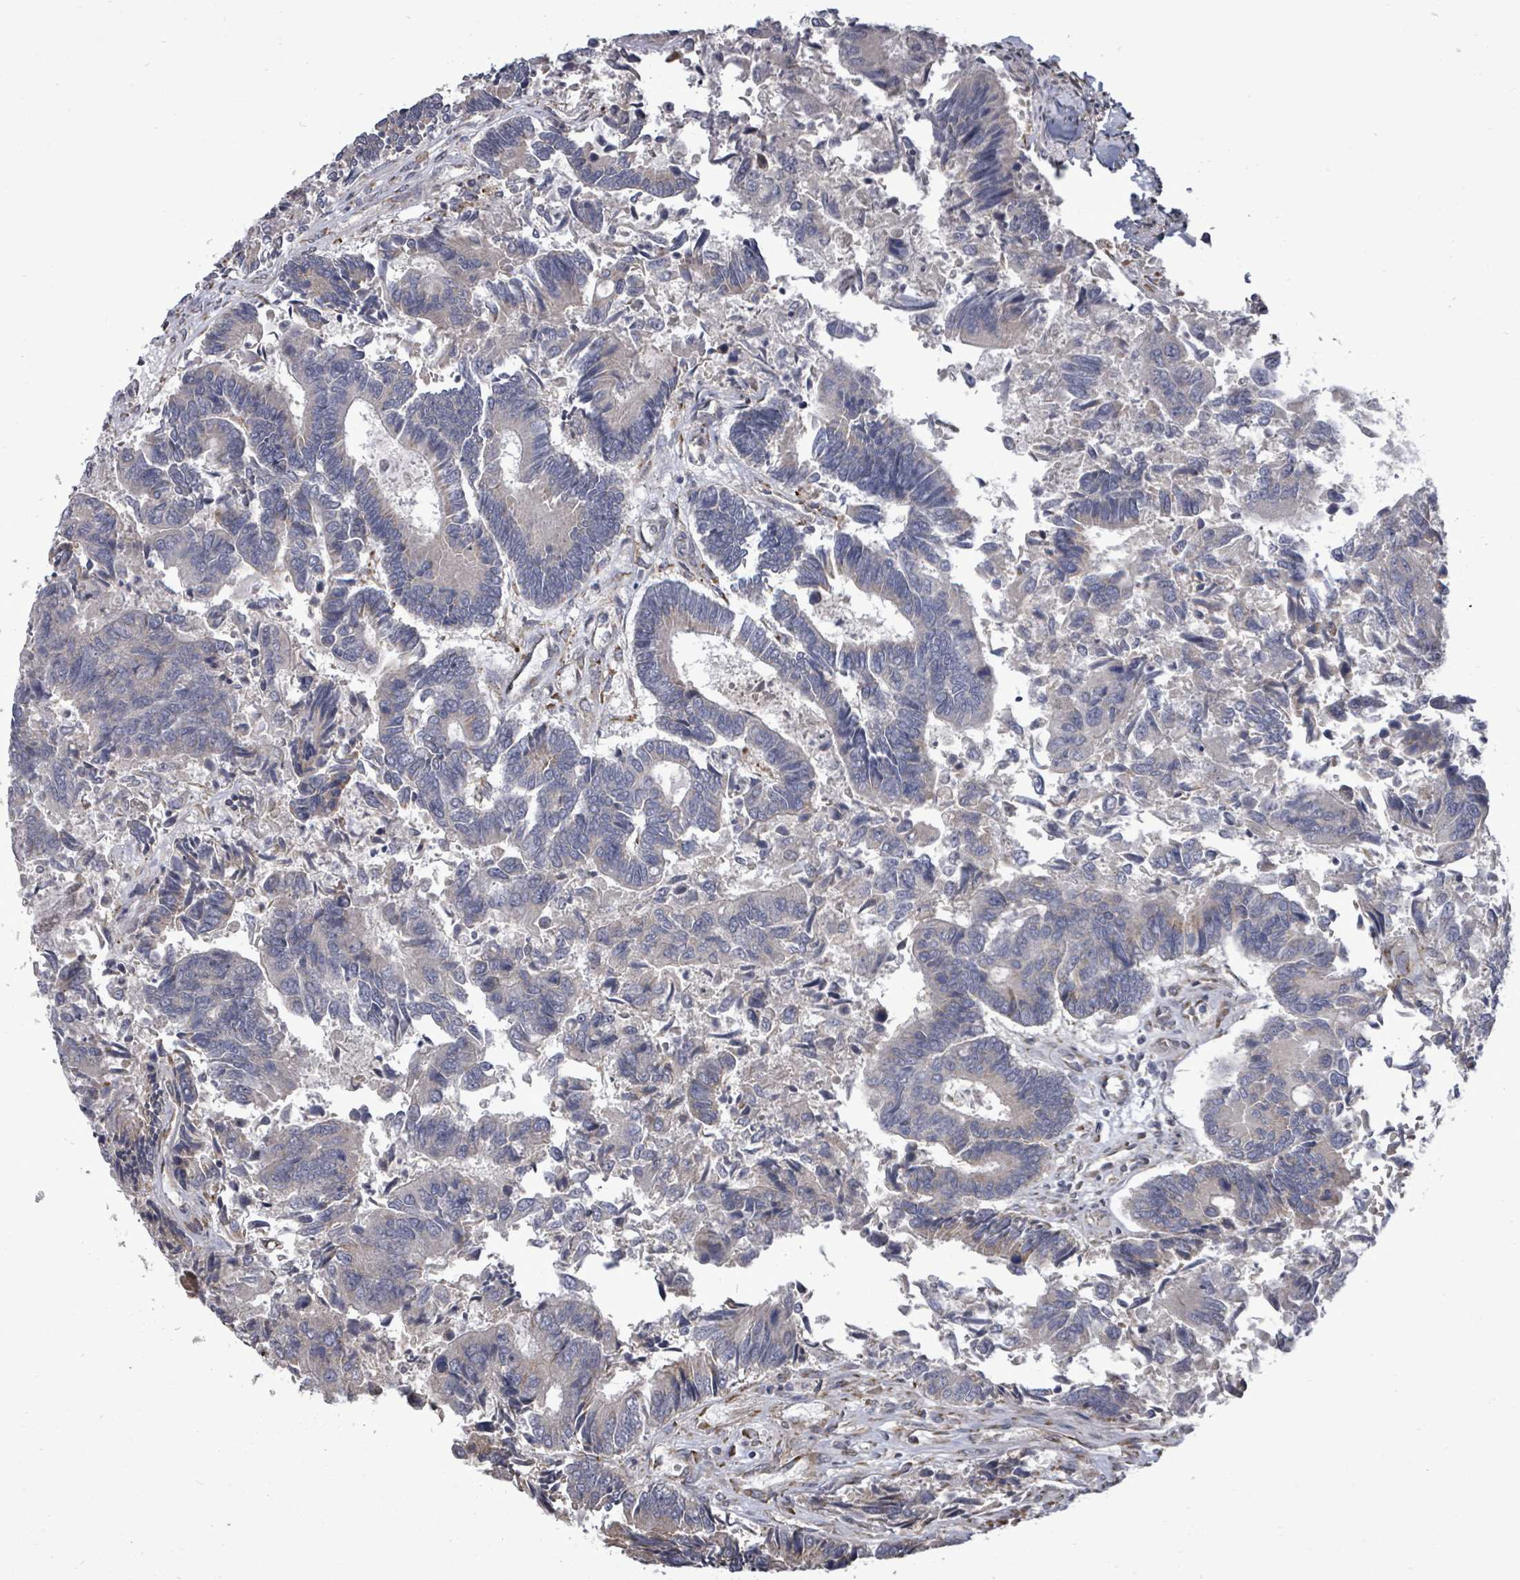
{"staining": {"intensity": "negative", "quantity": "none", "location": "none"}, "tissue": "colorectal cancer", "cell_type": "Tumor cells", "image_type": "cancer", "snomed": [{"axis": "morphology", "description": "Adenocarcinoma, NOS"}, {"axis": "topography", "description": "Colon"}], "caption": "Immunohistochemical staining of human adenocarcinoma (colorectal) shows no significant staining in tumor cells.", "gene": "POMGNT2", "patient": {"sex": "female", "age": 67}}